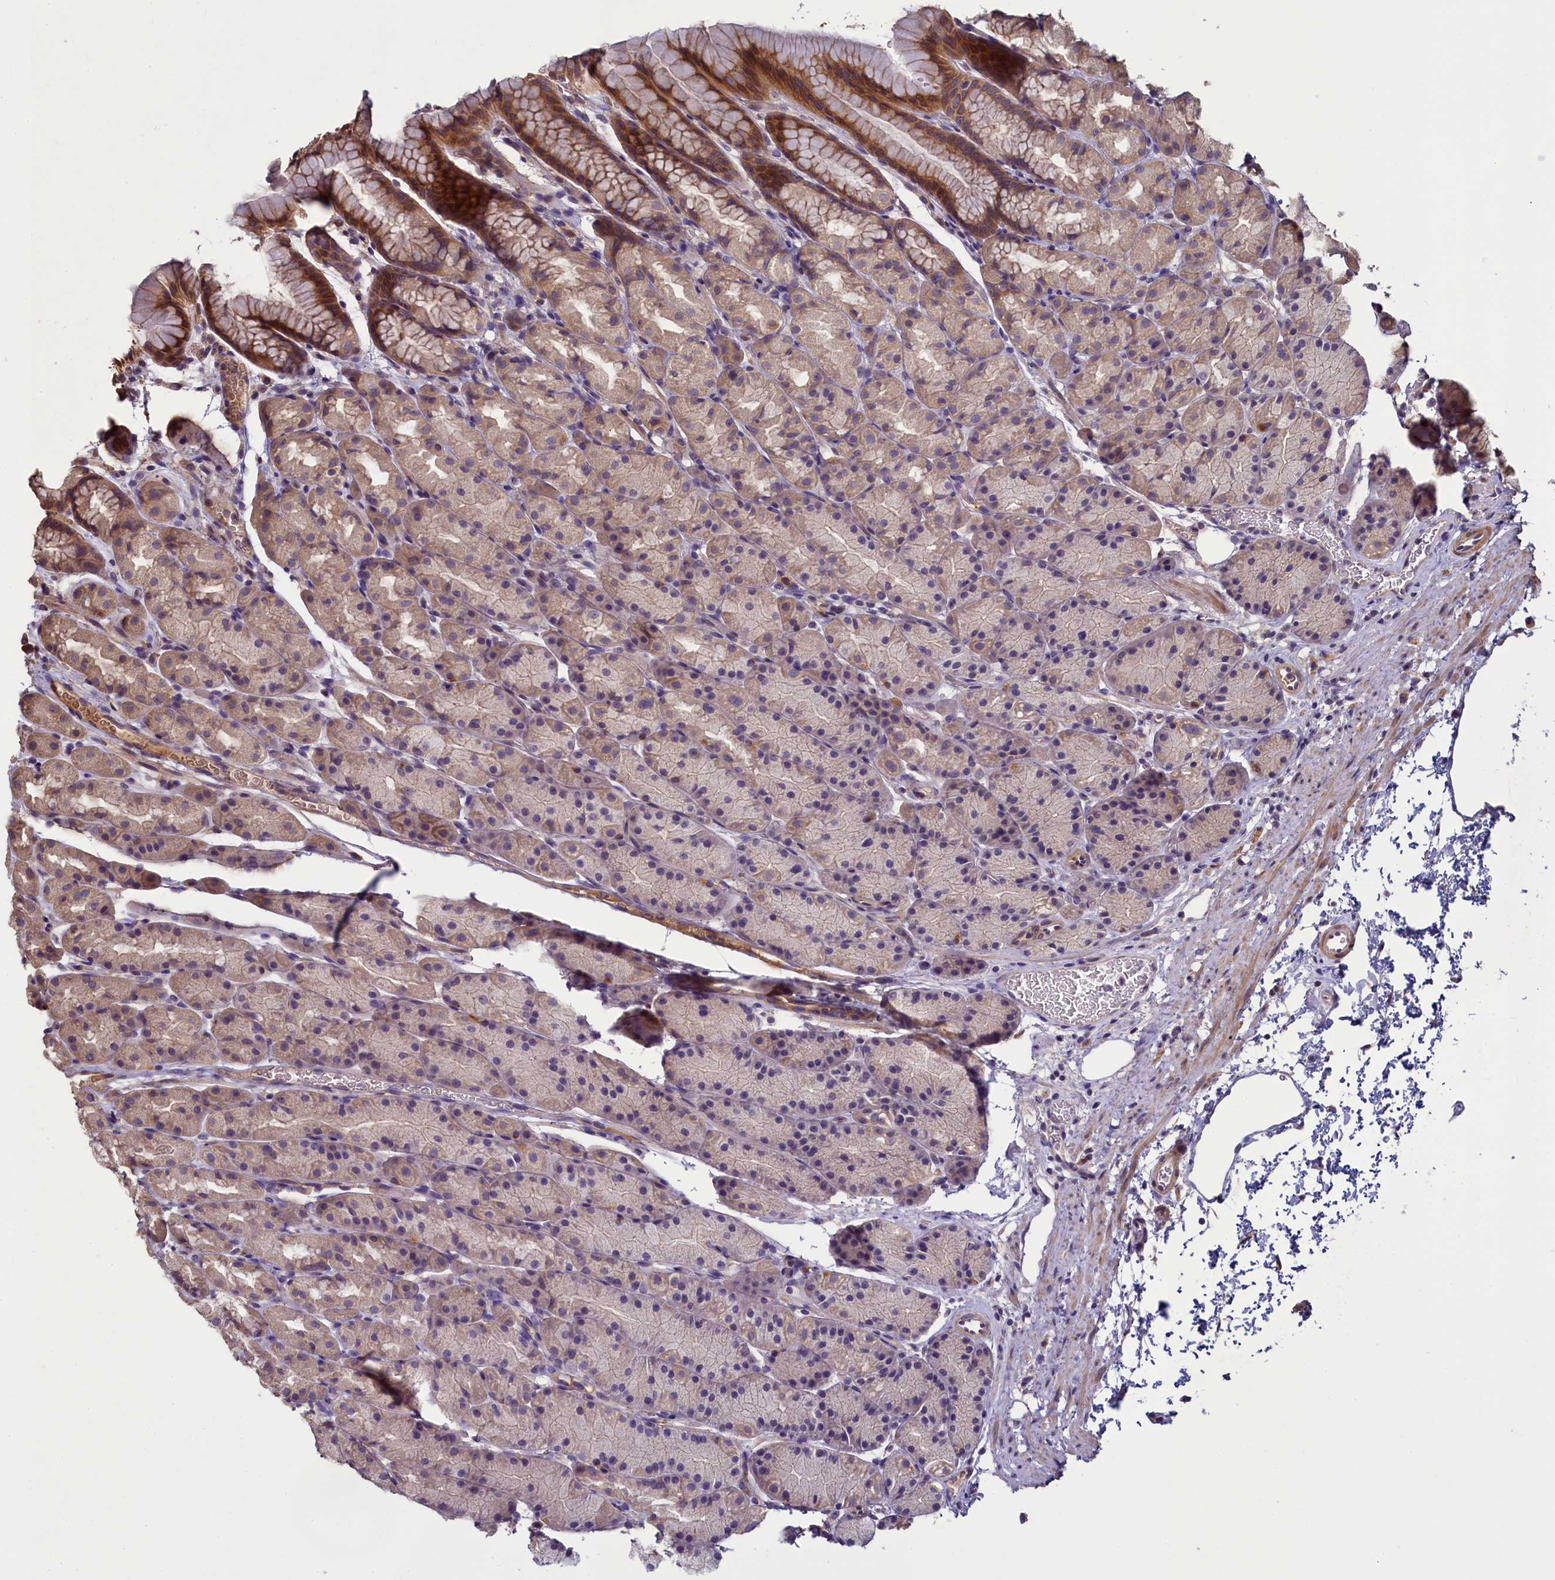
{"staining": {"intensity": "moderate", "quantity": "25%-75%", "location": "cytoplasmic/membranous"}, "tissue": "stomach", "cell_type": "Glandular cells", "image_type": "normal", "snomed": [{"axis": "morphology", "description": "Normal tissue, NOS"}, {"axis": "topography", "description": "Stomach, upper"}, {"axis": "topography", "description": "Stomach"}], "caption": "Human stomach stained for a protein (brown) demonstrates moderate cytoplasmic/membranous positive positivity in approximately 25%-75% of glandular cells.", "gene": "NUDT6", "patient": {"sex": "male", "age": 47}}